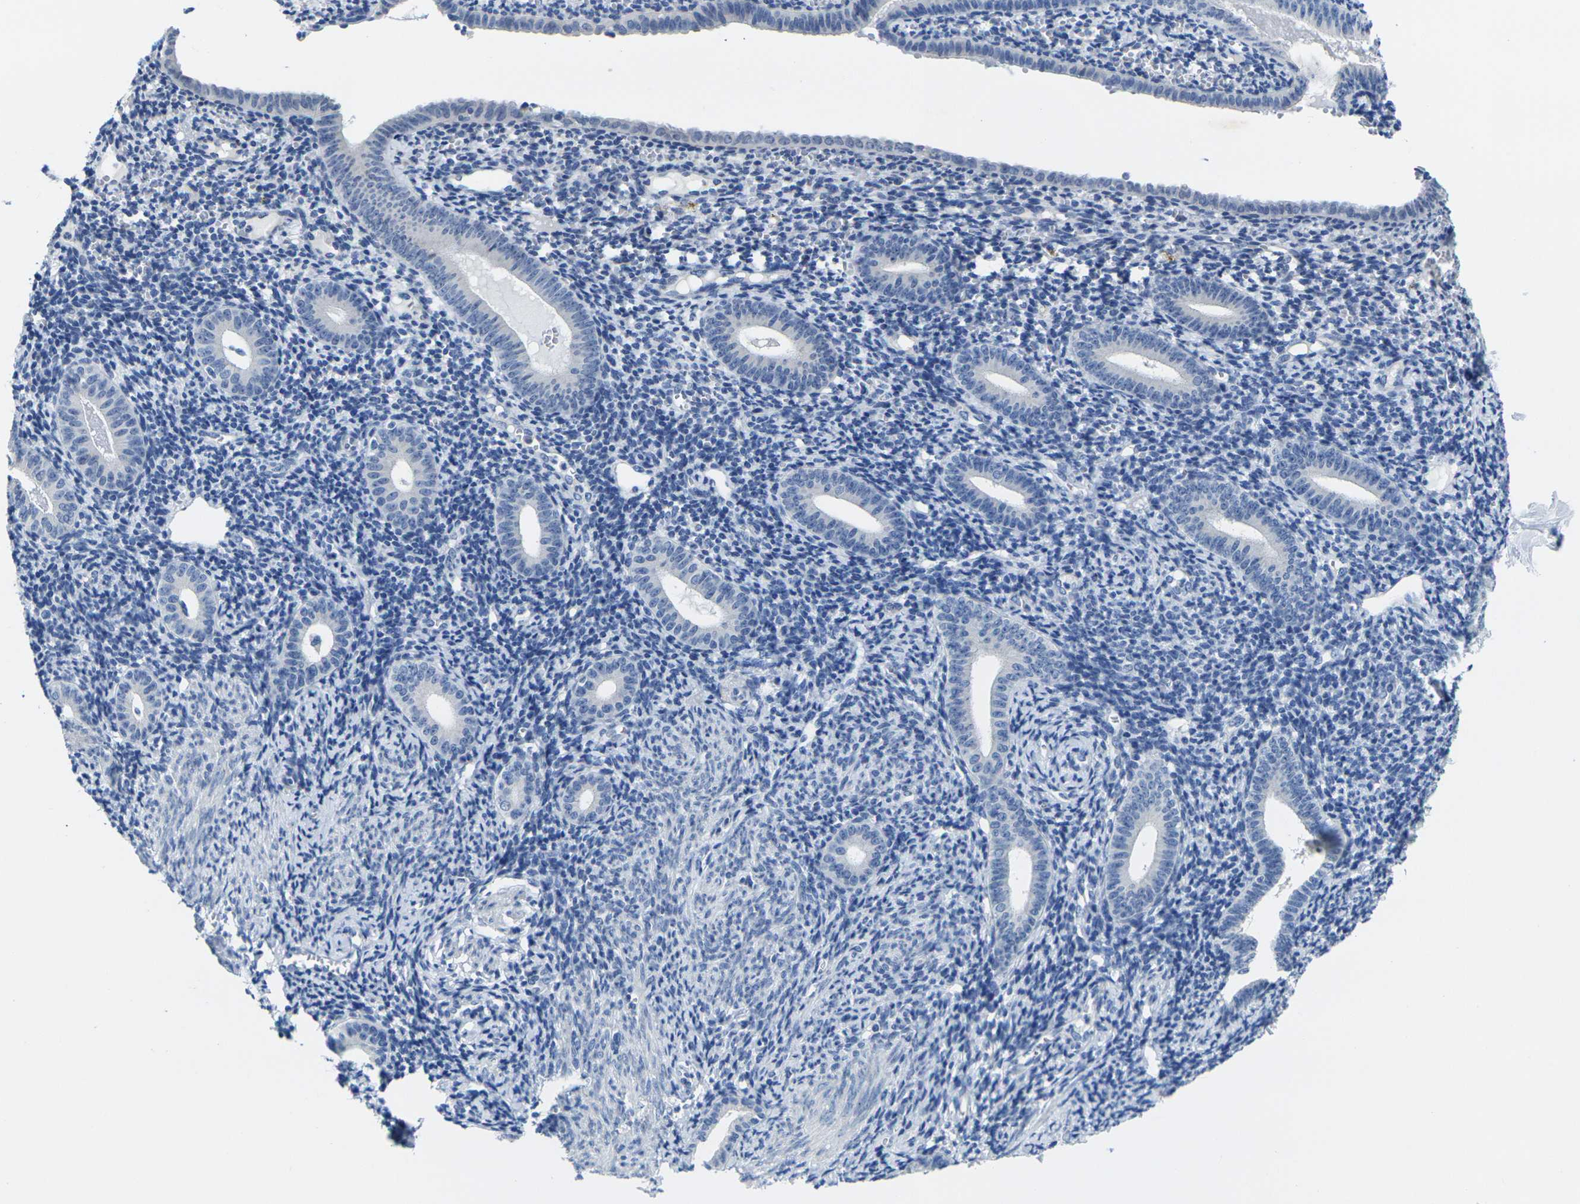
{"staining": {"intensity": "negative", "quantity": "none", "location": "none"}, "tissue": "endometrium", "cell_type": "Cells in endometrial stroma", "image_type": "normal", "snomed": [{"axis": "morphology", "description": "Normal tissue, NOS"}, {"axis": "topography", "description": "Endometrium"}], "caption": "DAB (3,3'-diaminobenzidine) immunohistochemical staining of benign human endometrium exhibits no significant expression in cells in endometrial stroma.", "gene": "CRK", "patient": {"sex": "female", "age": 50}}